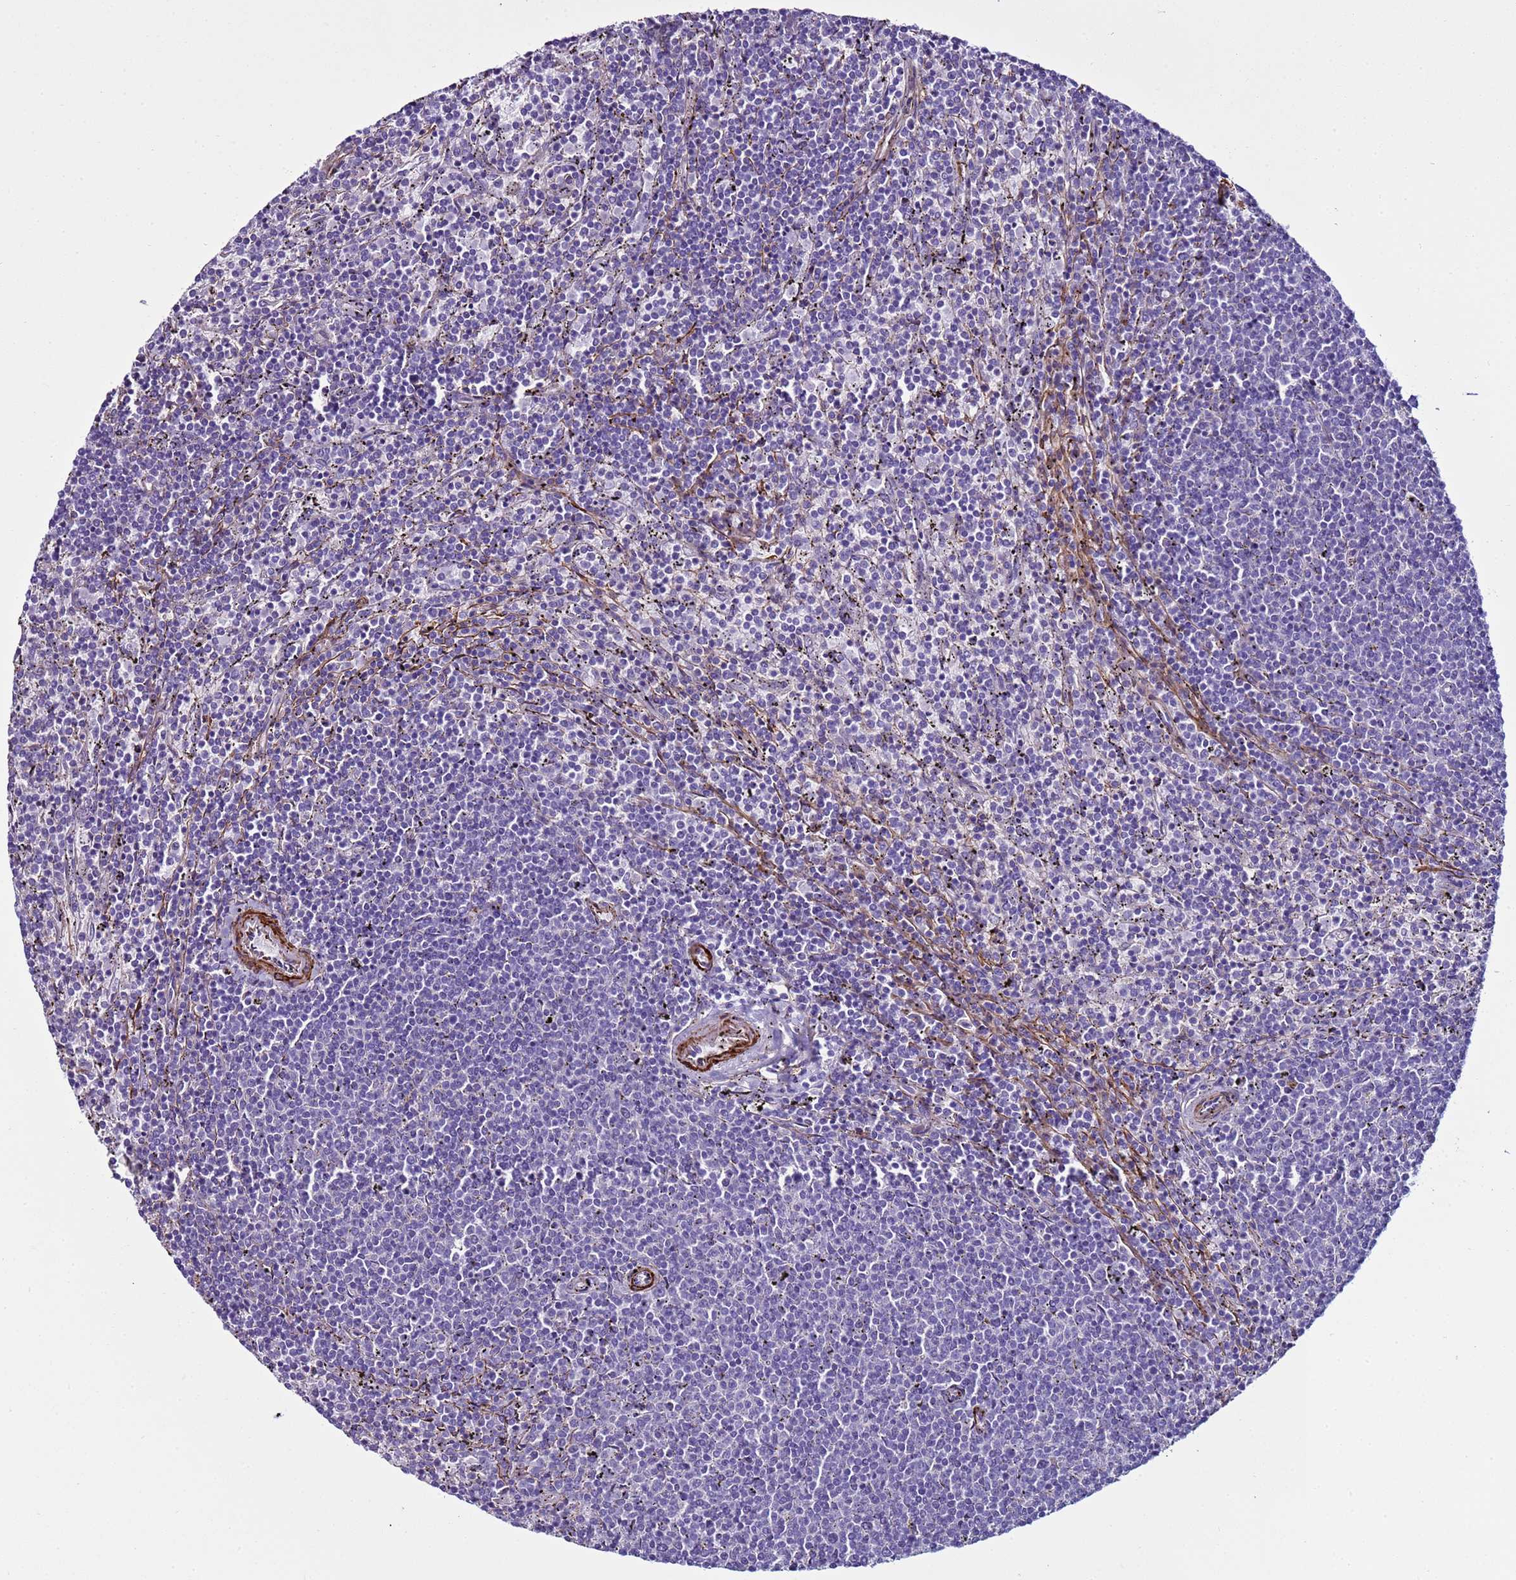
{"staining": {"intensity": "negative", "quantity": "none", "location": "none"}, "tissue": "lymphoma", "cell_type": "Tumor cells", "image_type": "cancer", "snomed": [{"axis": "morphology", "description": "Malignant lymphoma, non-Hodgkin's type, Low grade"}, {"axis": "topography", "description": "Spleen"}], "caption": "There is no significant positivity in tumor cells of lymphoma.", "gene": "RABL2B", "patient": {"sex": "female", "age": 50}}